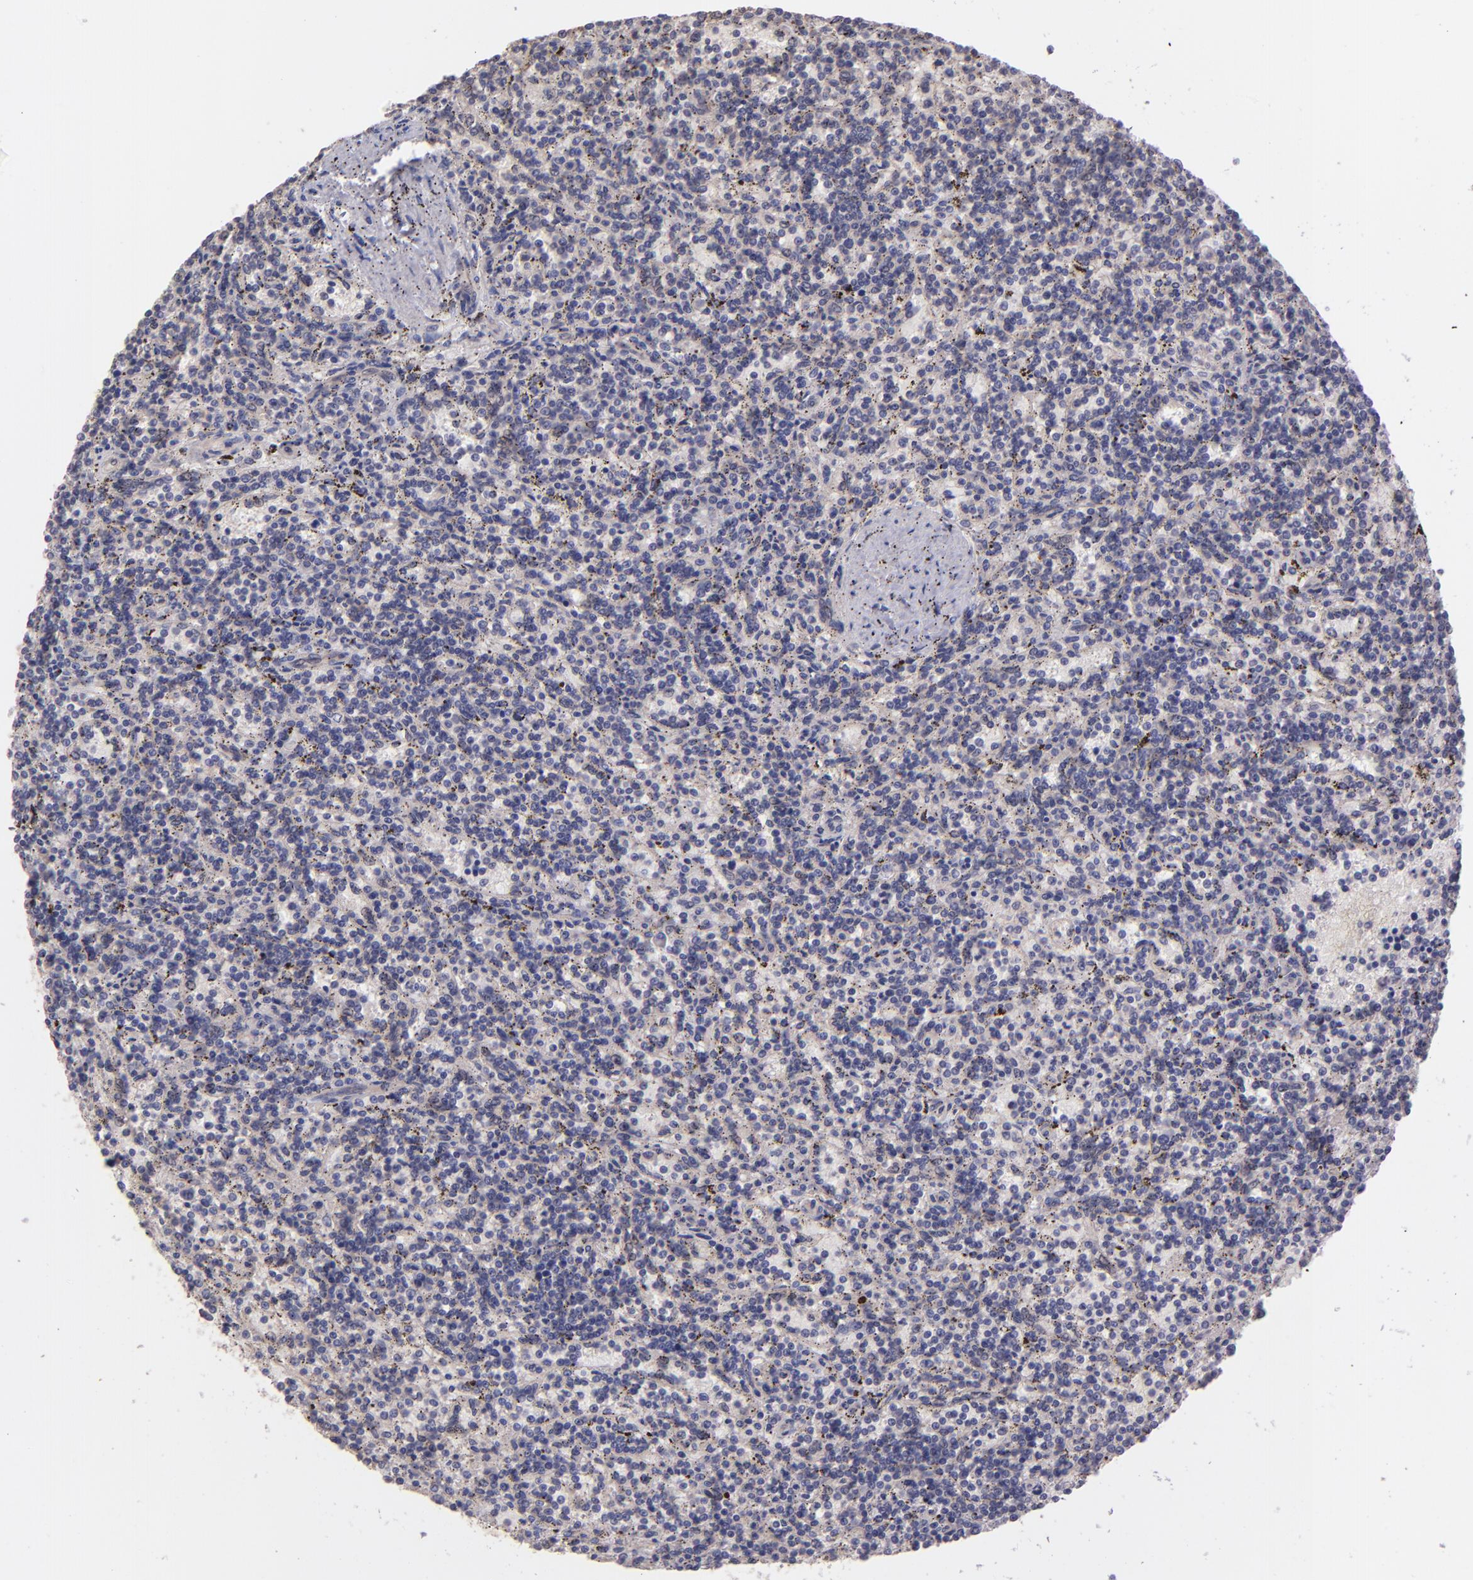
{"staining": {"intensity": "negative", "quantity": "none", "location": "none"}, "tissue": "lymphoma", "cell_type": "Tumor cells", "image_type": "cancer", "snomed": [{"axis": "morphology", "description": "Malignant lymphoma, non-Hodgkin's type, Low grade"}, {"axis": "topography", "description": "Spleen"}], "caption": "The immunohistochemistry image has no significant staining in tumor cells of lymphoma tissue.", "gene": "NUP62CL", "patient": {"sex": "male", "age": 73}}